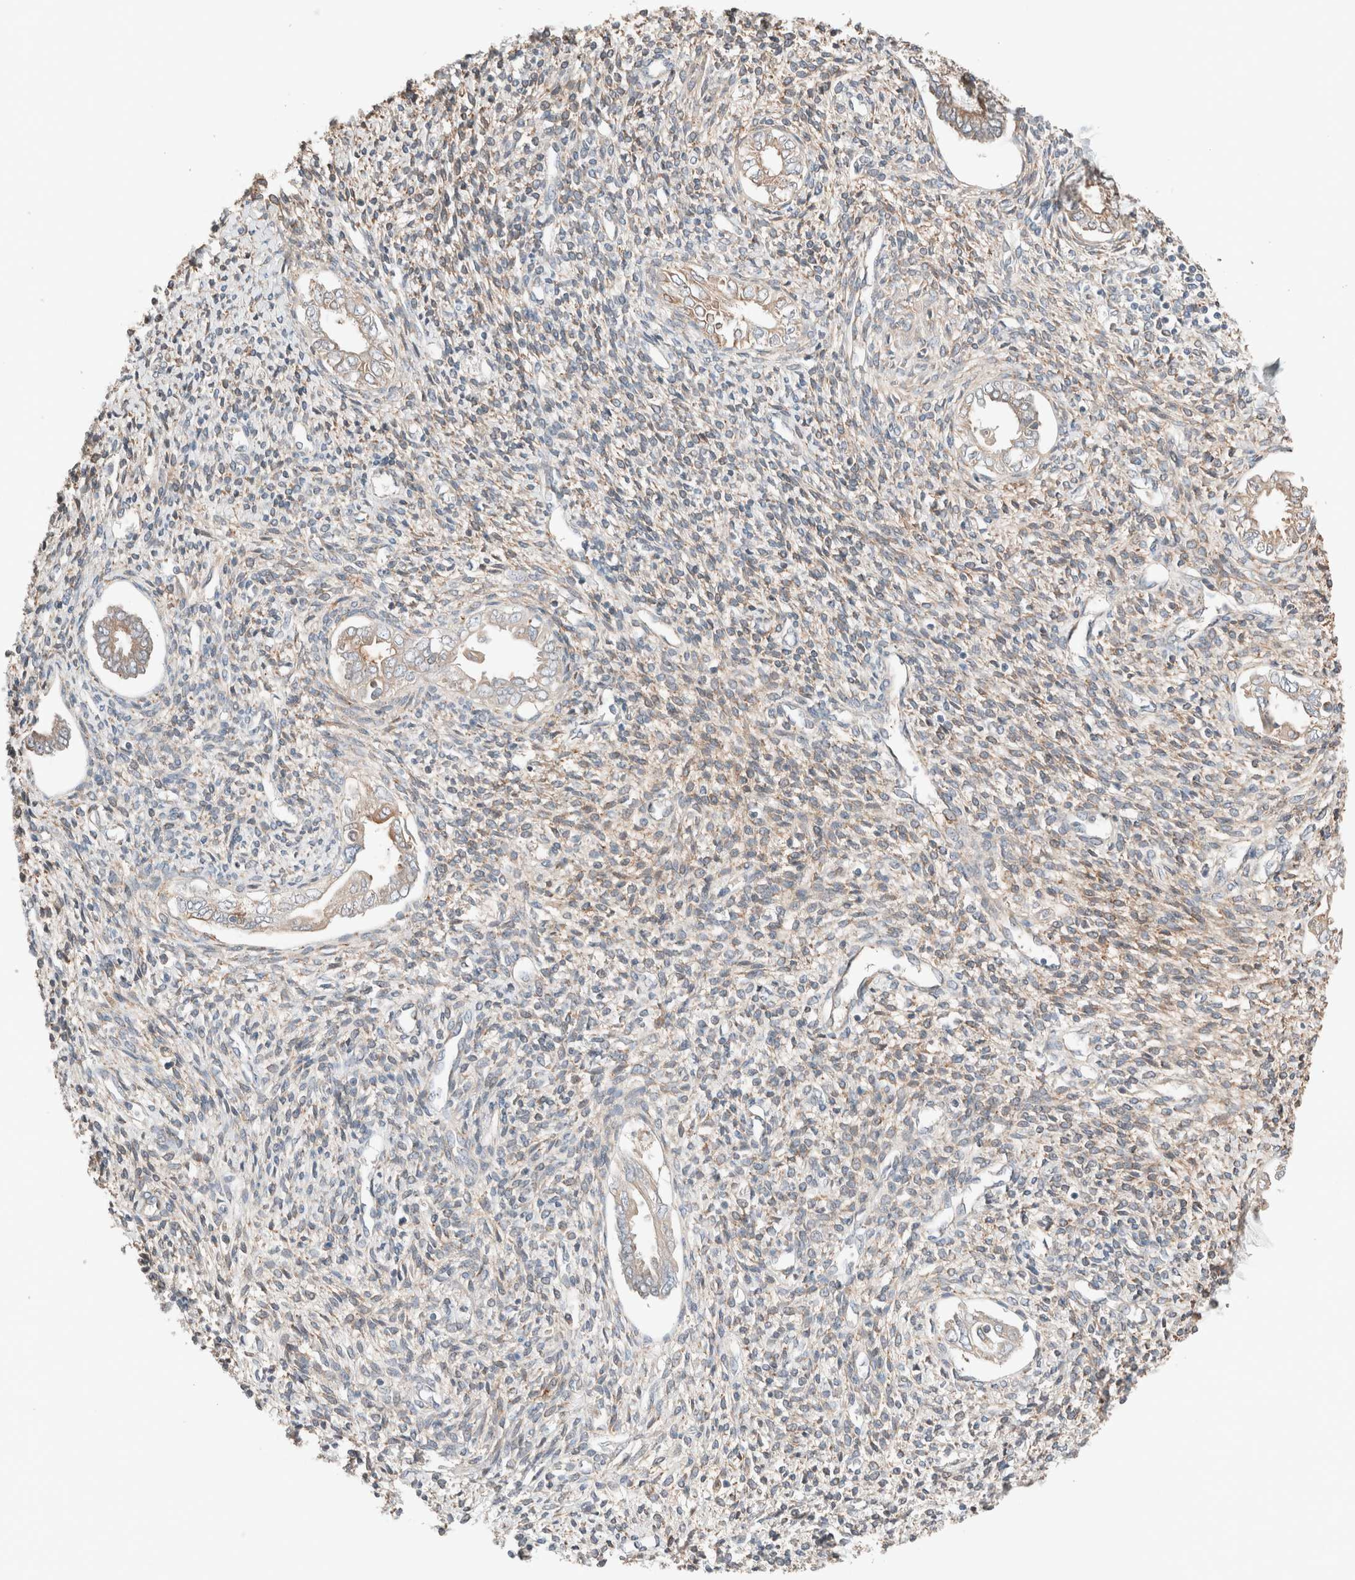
{"staining": {"intensity": "weak", "quantity": "<25%", "location": "cytoplasmic/membranous"}, "tissue": "endometrium", "cell_type": "Cells in endometrial stroma", "image_type": "normal", "snomed": [{"axis": "morphology", "description": "Normal tissue, NOS"}, {"axis": "topography", "description": "Endometrium"}], "caption": "A micrograph of endometrium stained for a protein shows no brown staining in cells in endometrial stroma. (Immunohistochemistry (ihc), brightfield microscopy, high magnification).", "gene": "PCM1", "patient": {"sex": "female", "age": 66}}